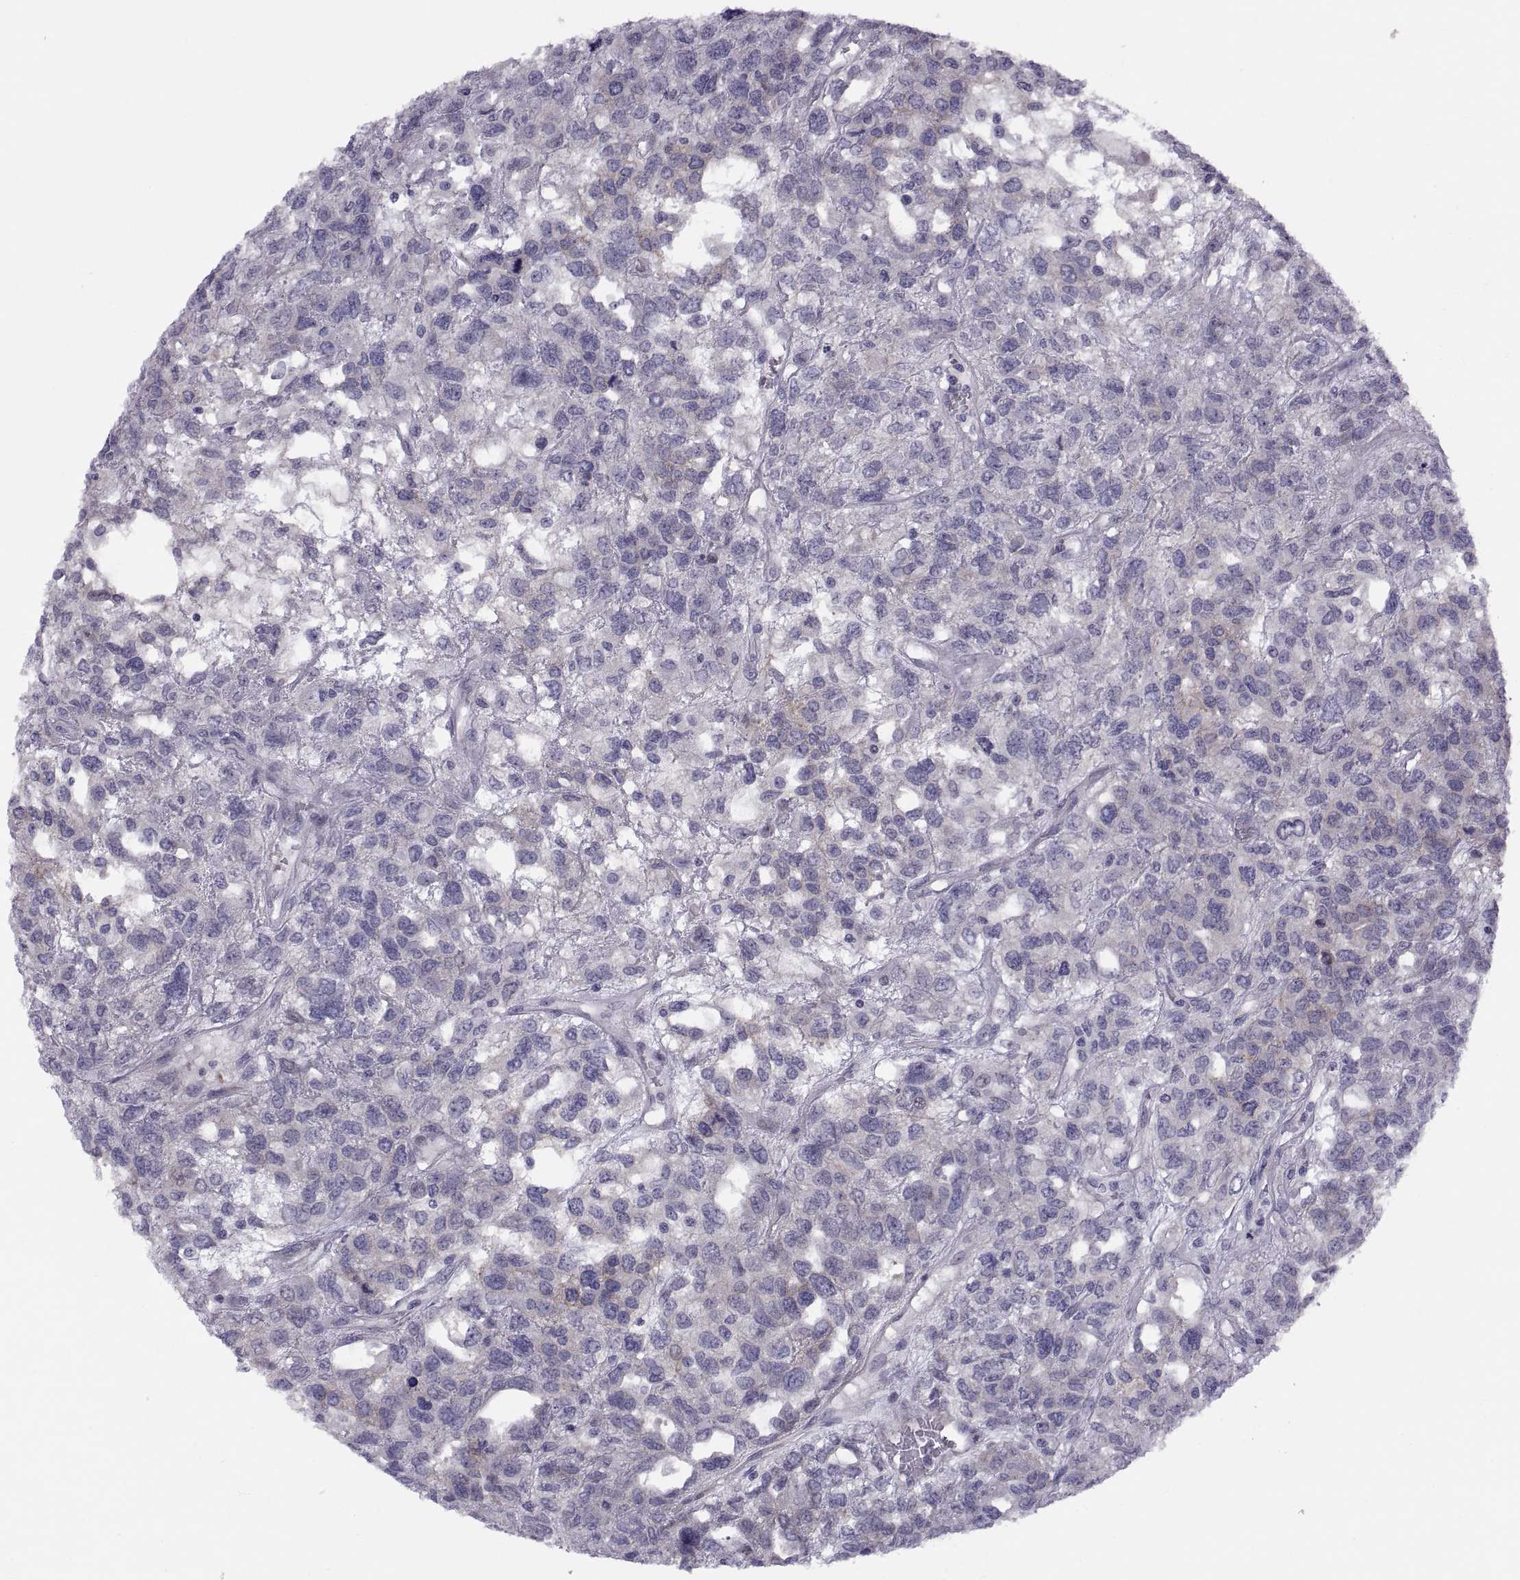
{"staining": {"intensity": "negative", "quantity": "none", "location": "none"}, "tissue": "testis cancer", "cell_type": "Tumor cells", "image_type": "cancer", "snomed": [{"axis": "morphology", "description": "Seminoma, NOS"}, {"axis": "topography", "description": "Testis"}], "caption": "IHC image of neoplastic tissue: human testis seminoma stained with DAB (3,3'-diaminobenzidine) exhibits no significant protein expression in tumor cells. Brightfield microscopy of immunohistochemistry stained with DAB (3,3'-diaminobenzidine) (brown) and hematoxylin (blue), captured at high magnification.", "gene": "TMEM158", "patient": {"sex": "male", "age": 52}}